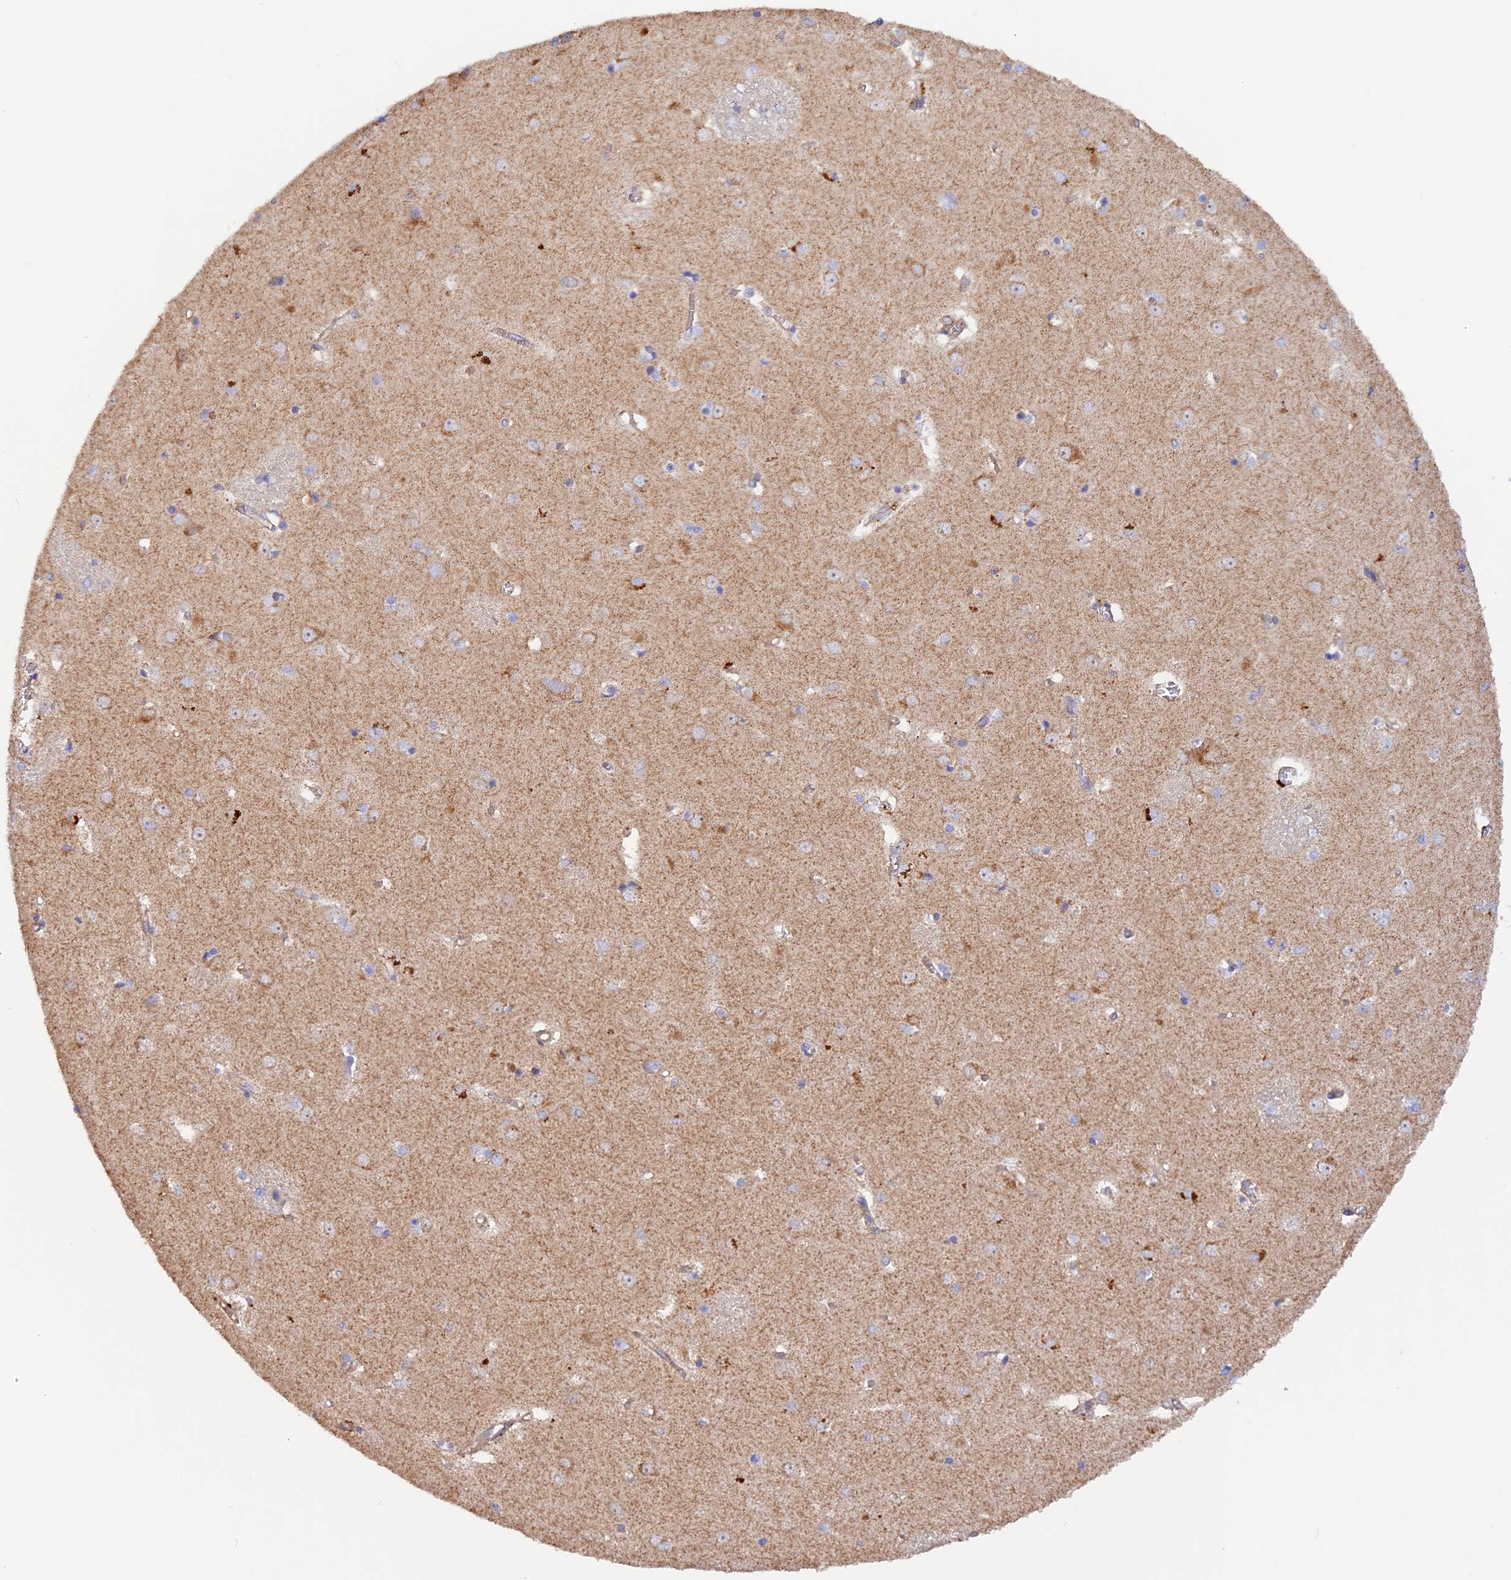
{"staining": {"intensity": "weak", "quantity": "<25%", "location": "cytoplasmic/membranous"}, "tissue": "caudate", "cell_type": "Glial cells", "image_type": "normal", "snomed": [{"axis": "morphology", "description": "Normal tissue, NOS"}, {"axis": "topography", "description": "Lateral ventricle wall"}], "caption": "Caudate was stained to show a protein in brown. There is no significant expression in glial cells. The staining was performed using DAB (3,3'-diaminobenzidine) to visualize the protein expression in brown, while the nuclei were stained in blue with hematoxylin (Magnification: 20x).", "gene": "DUS3L", "patient": {"sex": "male", "age": 37}}